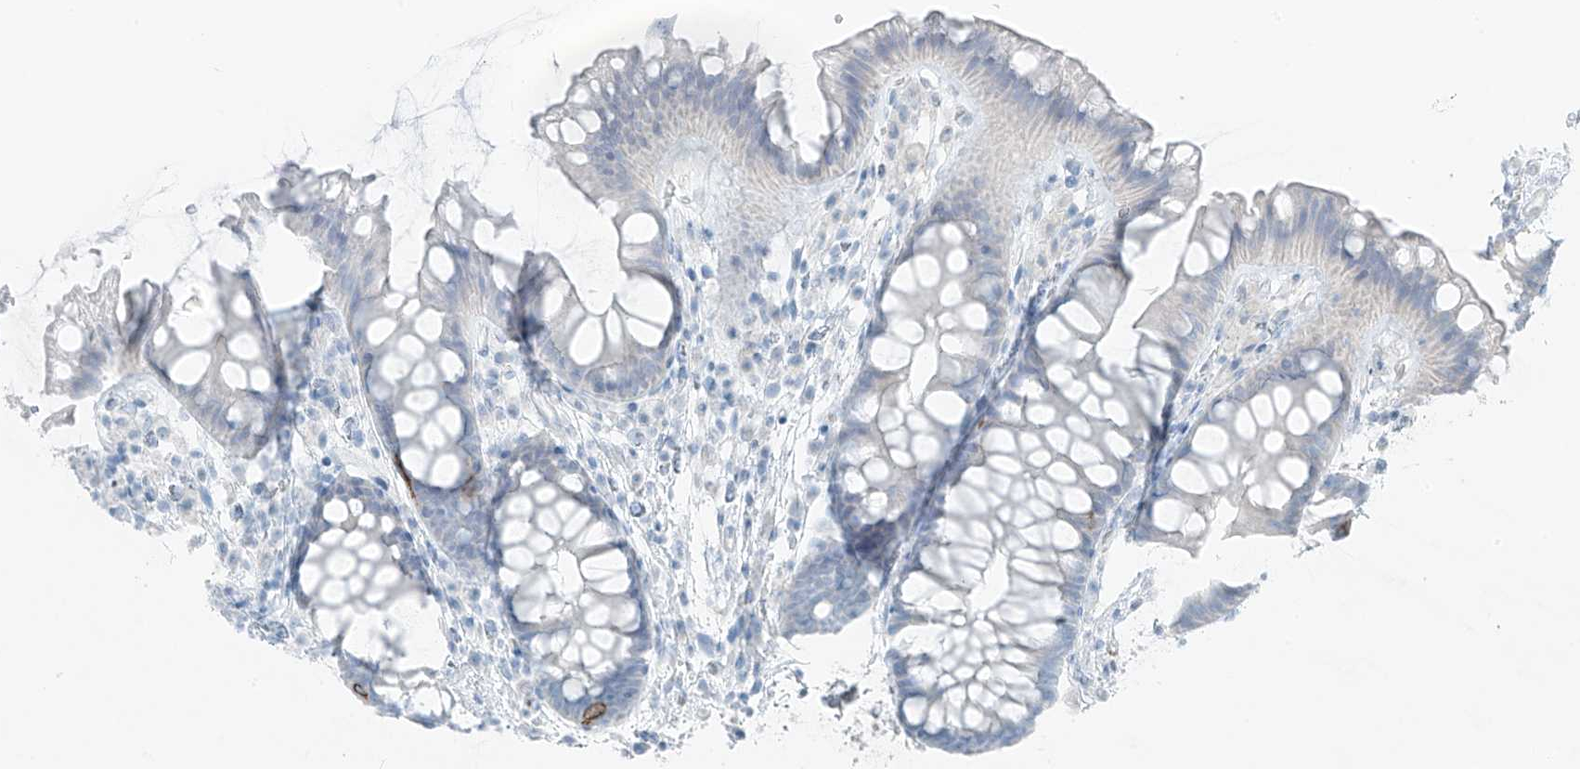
{"staining": {"intensity": "negative", "quantity": "none", "location": "none"}, "tissue": "colon", "cell_type": "Endothelial cells", "image_type": "normal", "snomed": [{"axis": "morphology", "description": "Normal tissue, NOS"}, {"axis": "topography", "description": "Colon"}], "caption": "High magnification brightfield microscopy of benign colon stained with DAB (3,3'-diaminobenzidine) (brown) and counterstained with hematoxylin (blue): endothelial cells show no significant positivity.", "gene": "SLC25A43", "patient": {"sex": "female", "age": 62}}